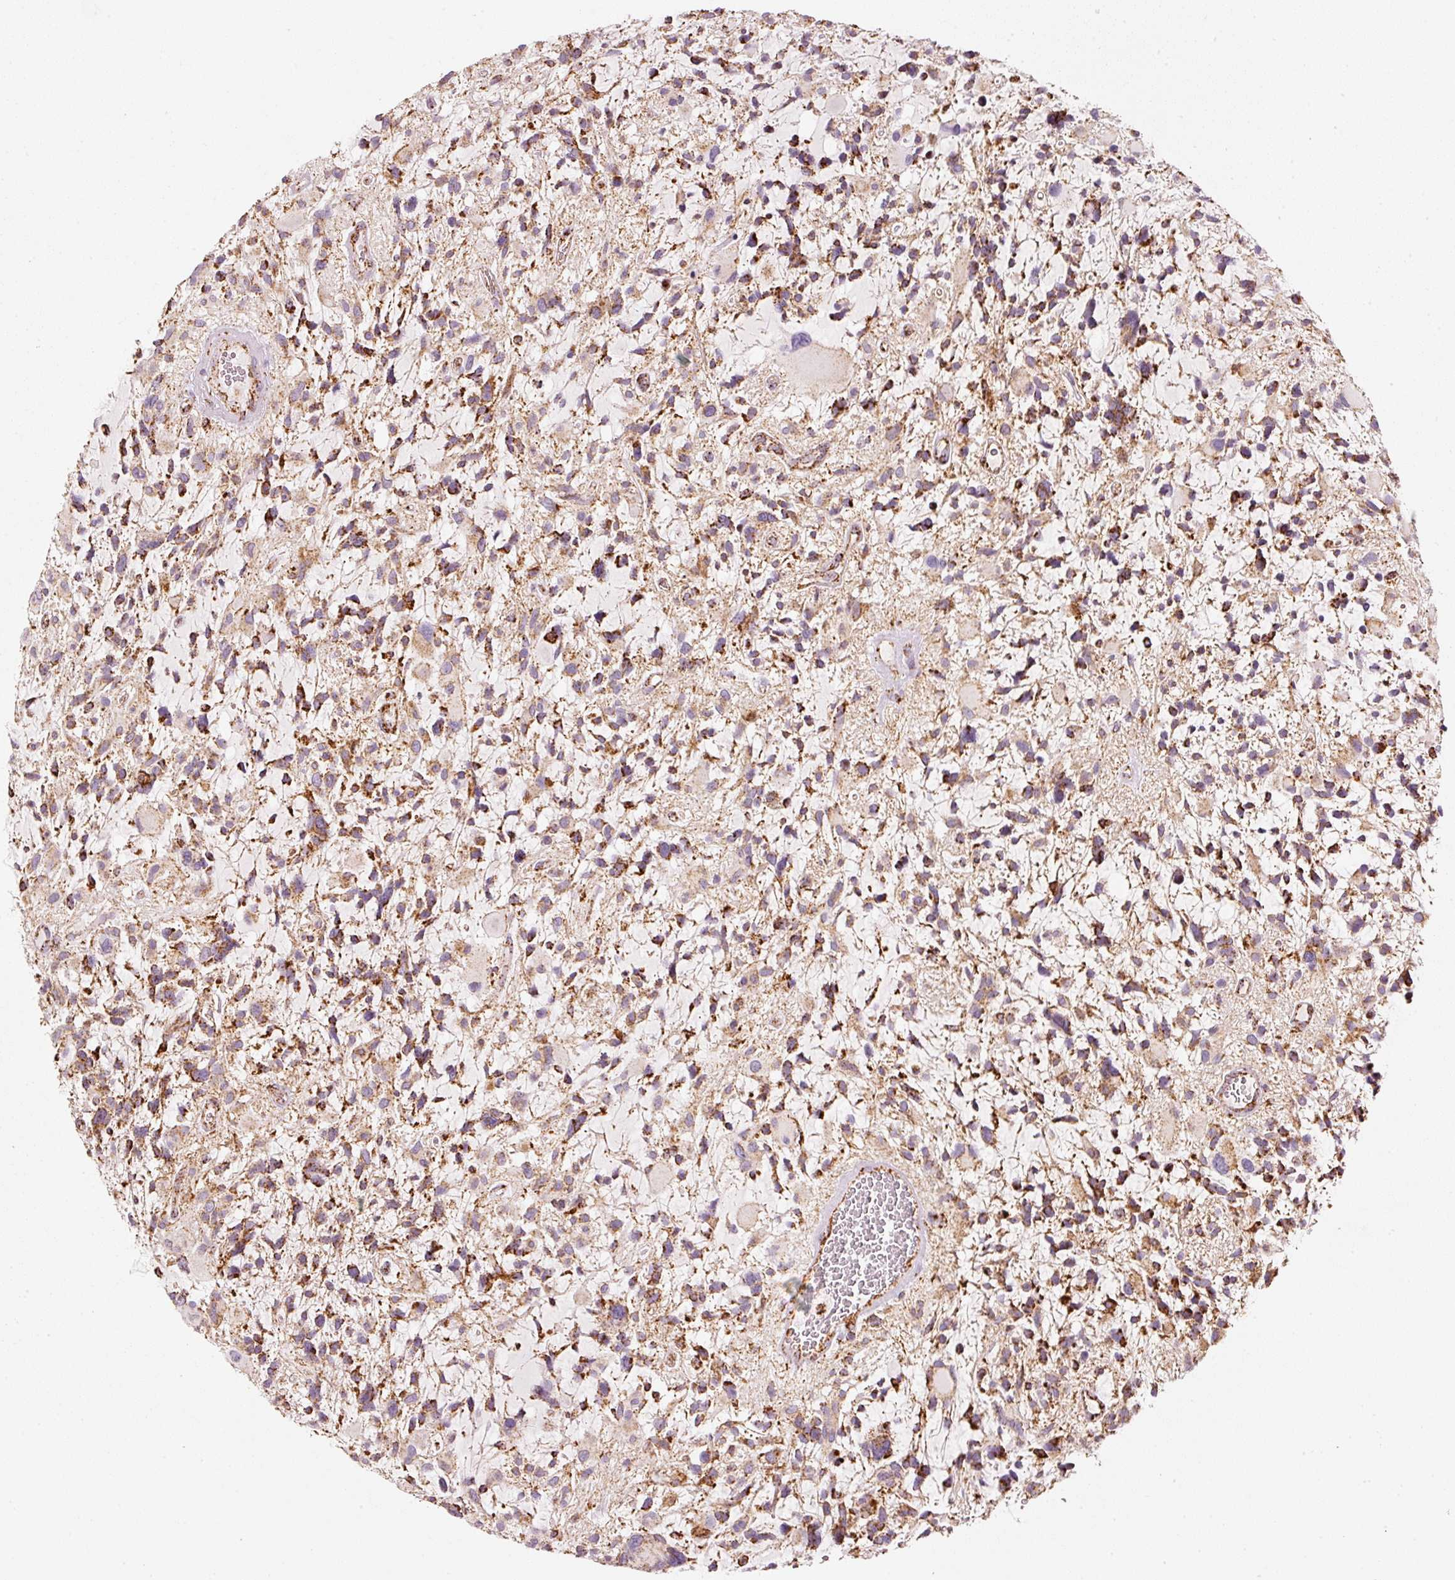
{"staining": {"intensity": "moderate", "quantity": ">75%", "location": "cytoplasmic/membranous"}, "tissue": "glioma", "cell_type": "Tumor cells", "image_type": "cancer", "snomed": [{"axis": "morphology", "description": "Glioma, malignant, High grade"}, {"axis": "topography", "description": "Brain"}], "caption": "Protein analysis of glioma tissue reveals moderate cytoplasmic/membranous expression in approximately >75% of tumor cells. Immunohistochemistry (ihc) stains the protein of interest in brown and the nuclei are stained blue.", "gene": "UQCRC1", "patient": {"sex": "female", "age": 11}}